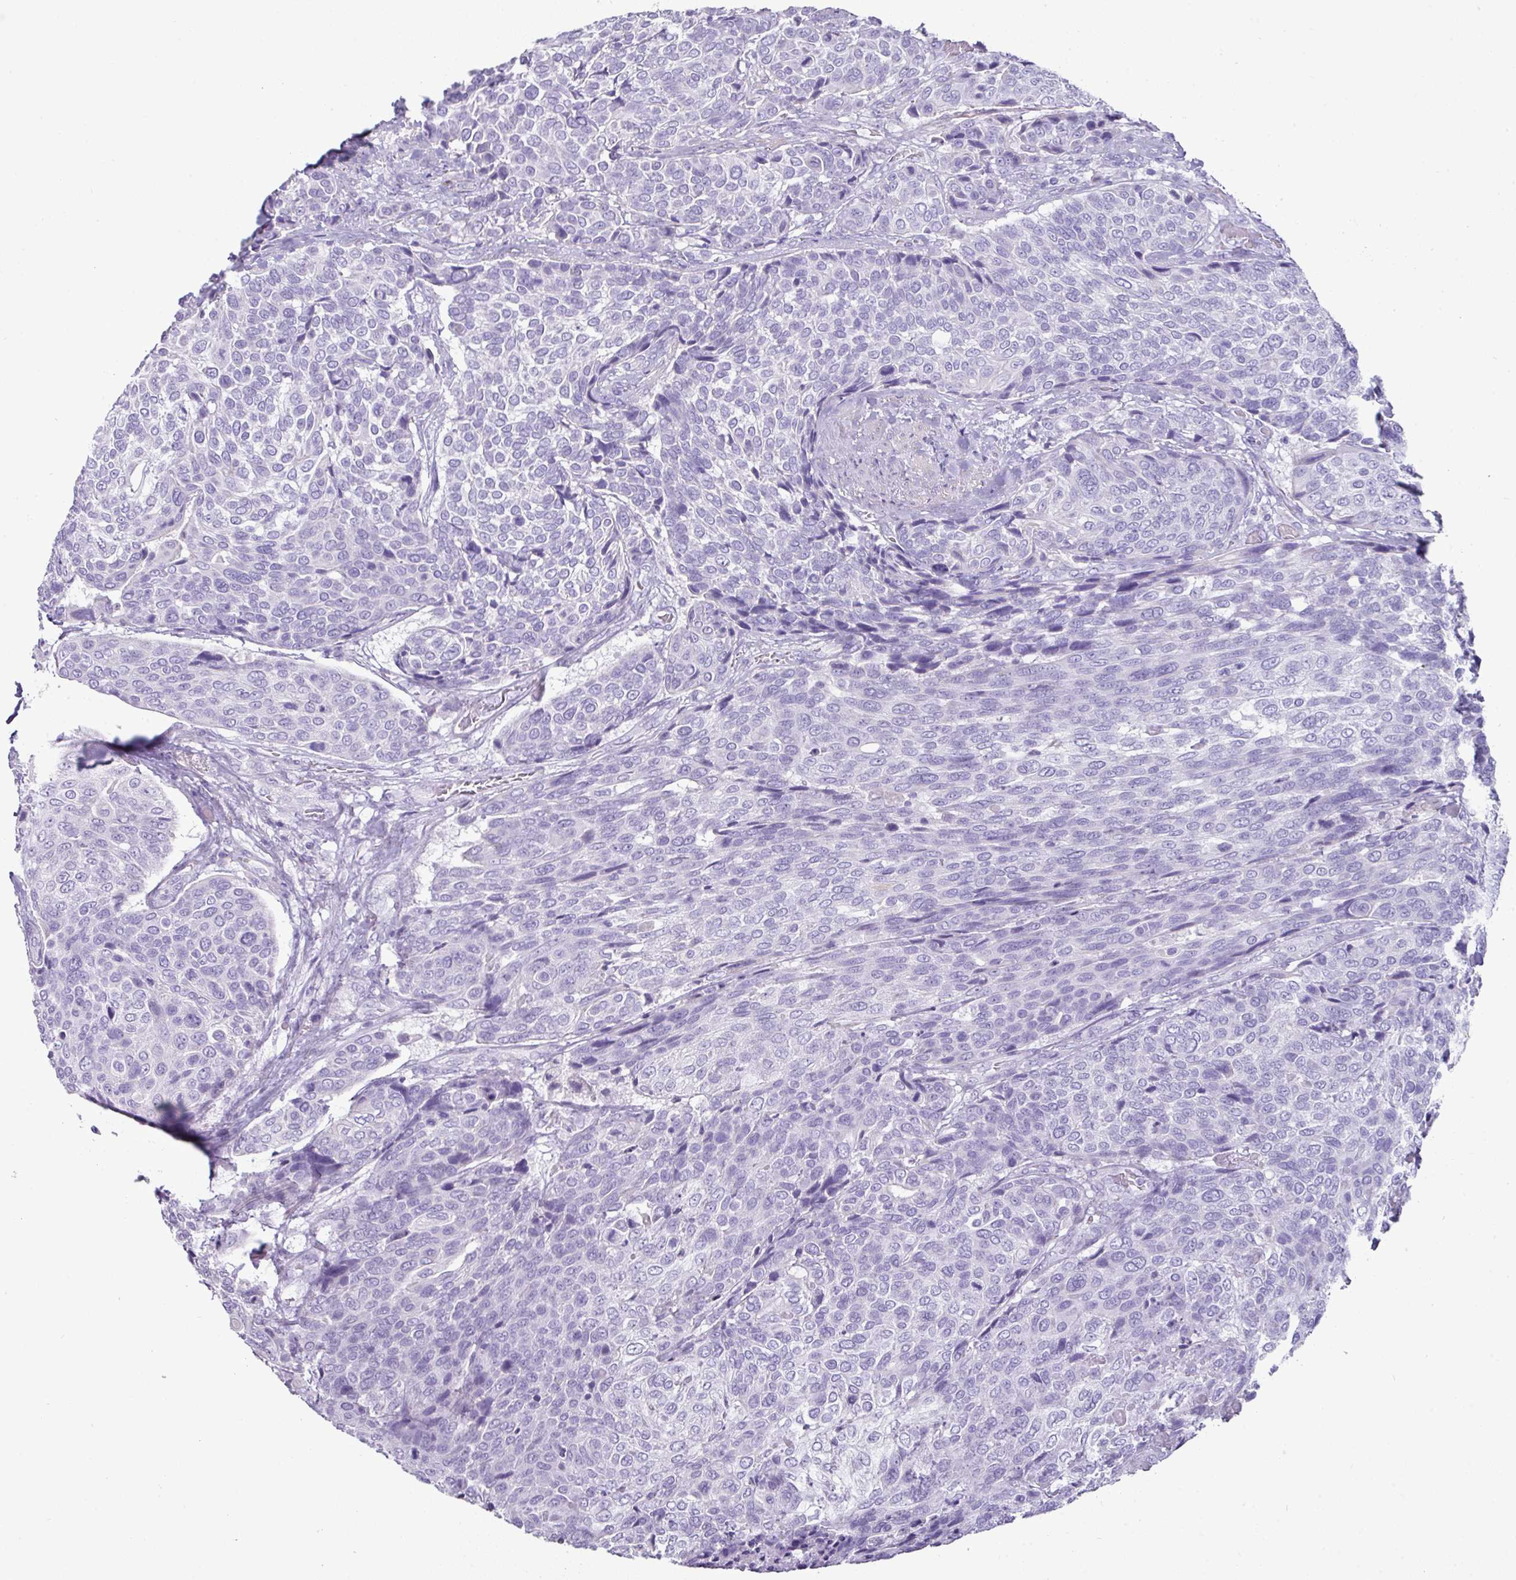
{"staining": {"intensity": "negative", "quantity": "none", "location": "none"}, "tissue": "urothelial cancer", "cell_type": "Tumor cells", "image_type": "cancer", "snomed": [{"axis": "morphology", "description": "Urothelial carcinoma, High grade"}, {"axis": "topography", "description": "Urinary bladder"}], "caption": "DAB (3,3'-diaminobenzidine) immunohistochemical staining of human urothelial carcinoma (high-grade) shows no significant staining in tumor cells.", "gene": "GSTA3", "patient": {"sex": "female", "age": 70}}